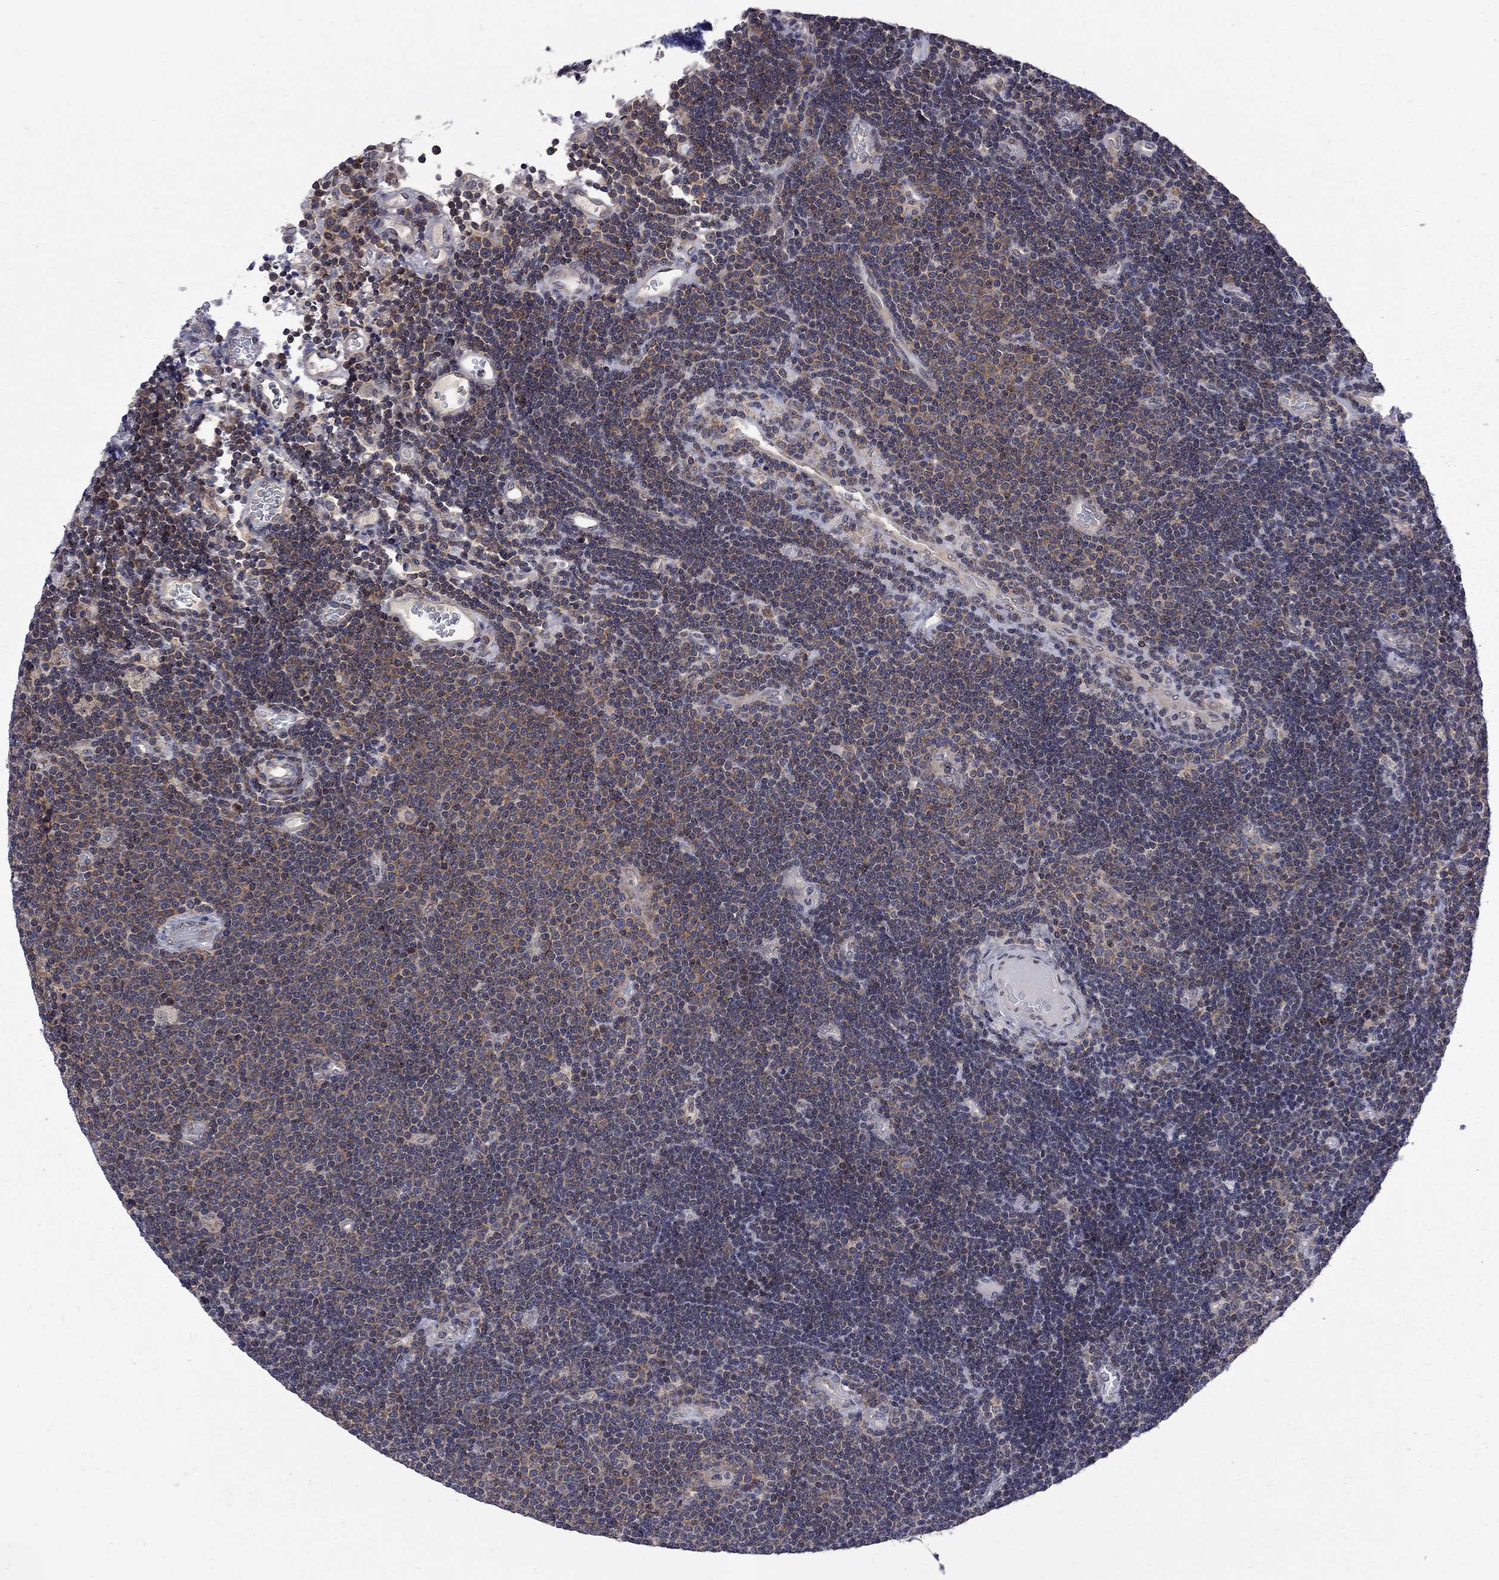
{"staining": {"intensity": "weak", "quantity": ">75%", "location": "cytoplasmic/membranous"}, "tissue": "lymphoma", "cell_type": "Tumor cells", "image_type": "cancer", "snomed": [{"axis": "morphology", "description": "Malignant lymphoma, non-Hodgkin's type, Low grade"}, {"axis": "topography", "description": "Brain"}], "caption": "Lymphoma tissue reveals weak cytoplasmic/membranous expression in approximately >75% of tumor cells (DAB IHC, brown staining for protein, blue staining for nuclei).", "gene": "CNOT11", "patient": {"sex": "female", "age": 66}}